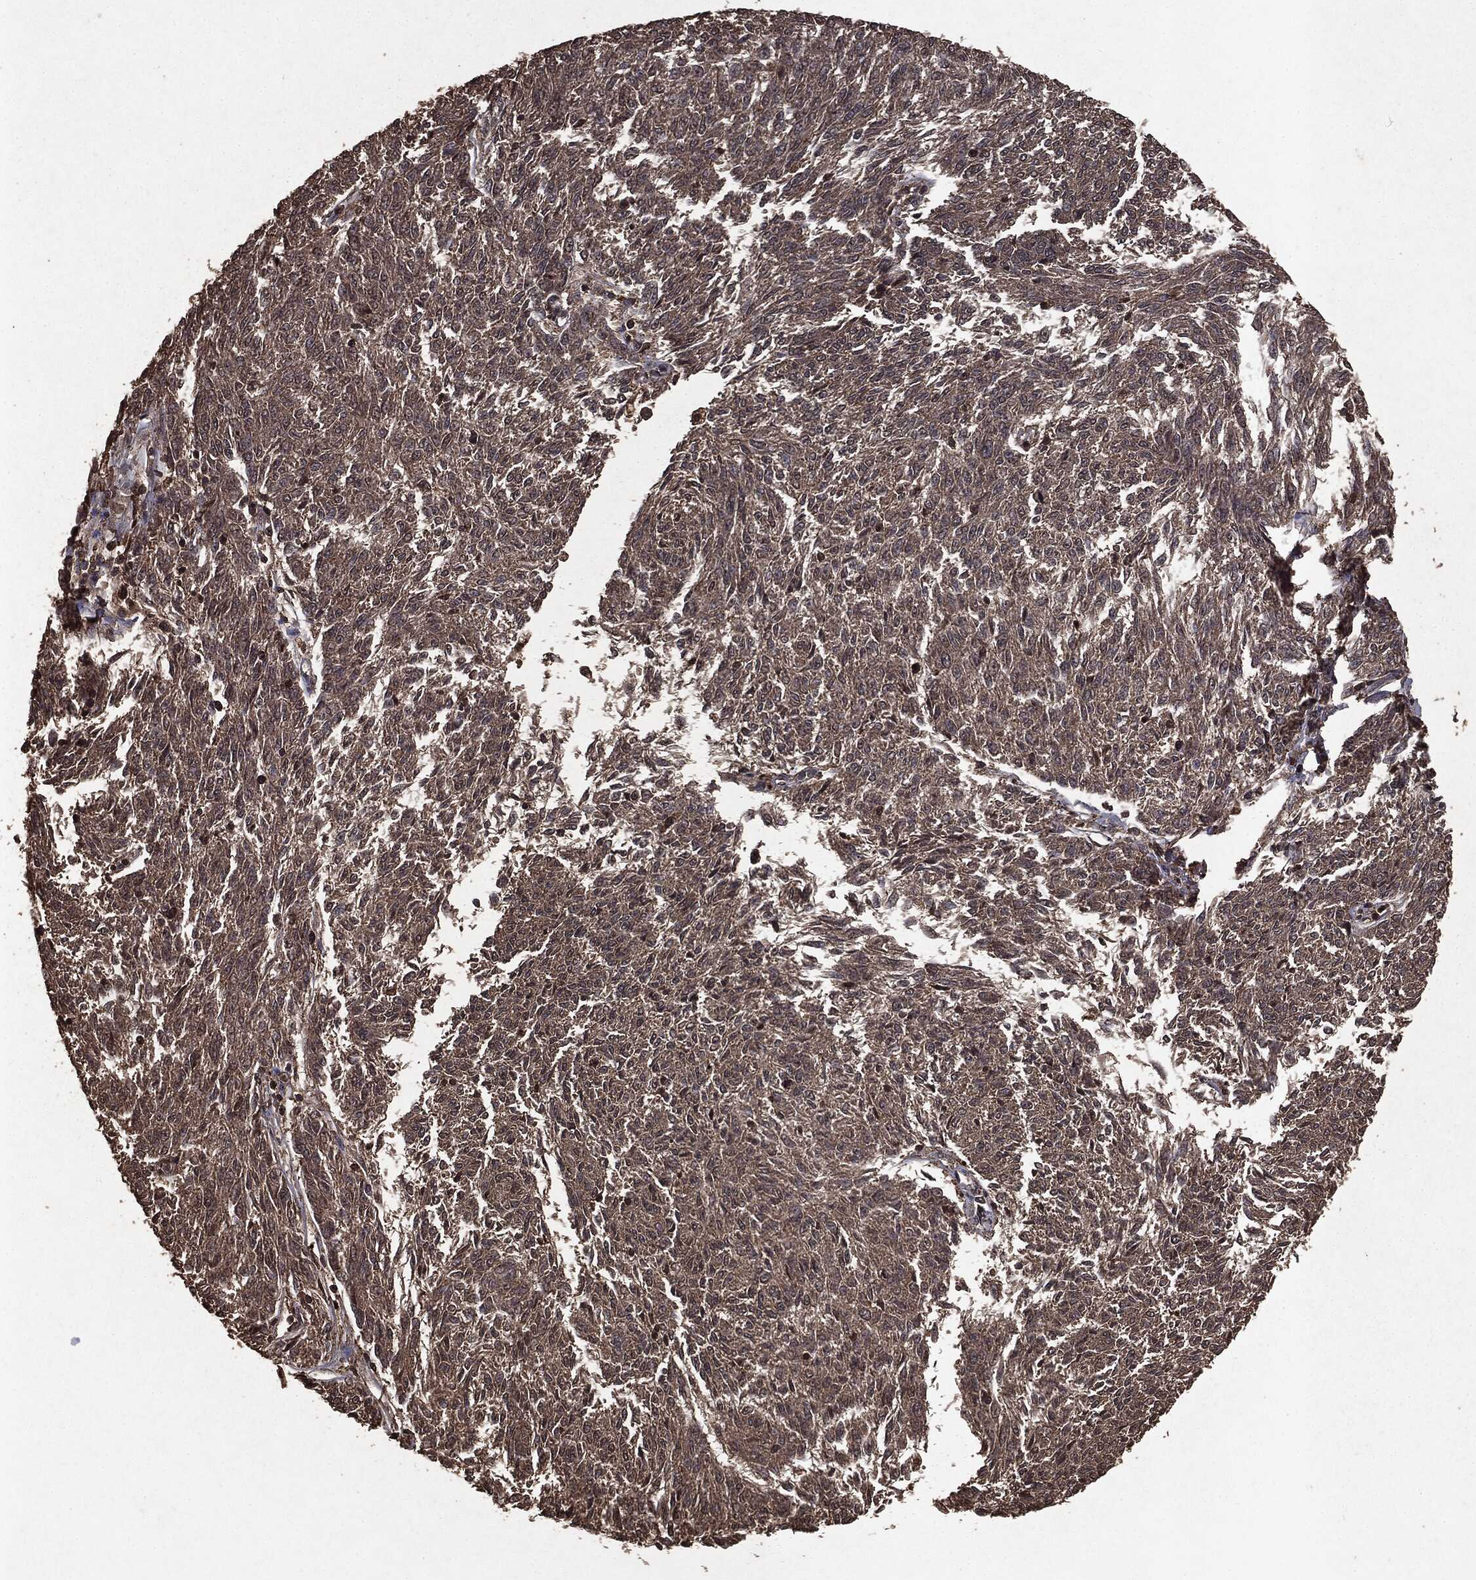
{"staining": {"intensity": "weak", "quantity": ">75%", "location": "cytoplasmic/membranous"}, "tissue": "melanoma", "cell_type": "Tumor cells", "image_type": "cancer", "snomed": [{"axis": "morphology", "description": "Malignant melanoma, NOS"}, {"axis": "topography", "description": "Skin"}], "caption": "Immunohistochemistry (IHC) histopathology image of neoplastic tissue: human melanoma stained using immunohistochemistry demonstrates low levels of weak protein expression localized specifically in the cytoplasmic/membranous of tumor cells, appearing as a cytoplasmic/membranous brown color.", "gene": "NME1", "patient": {"sex": "female", "age": 72}}